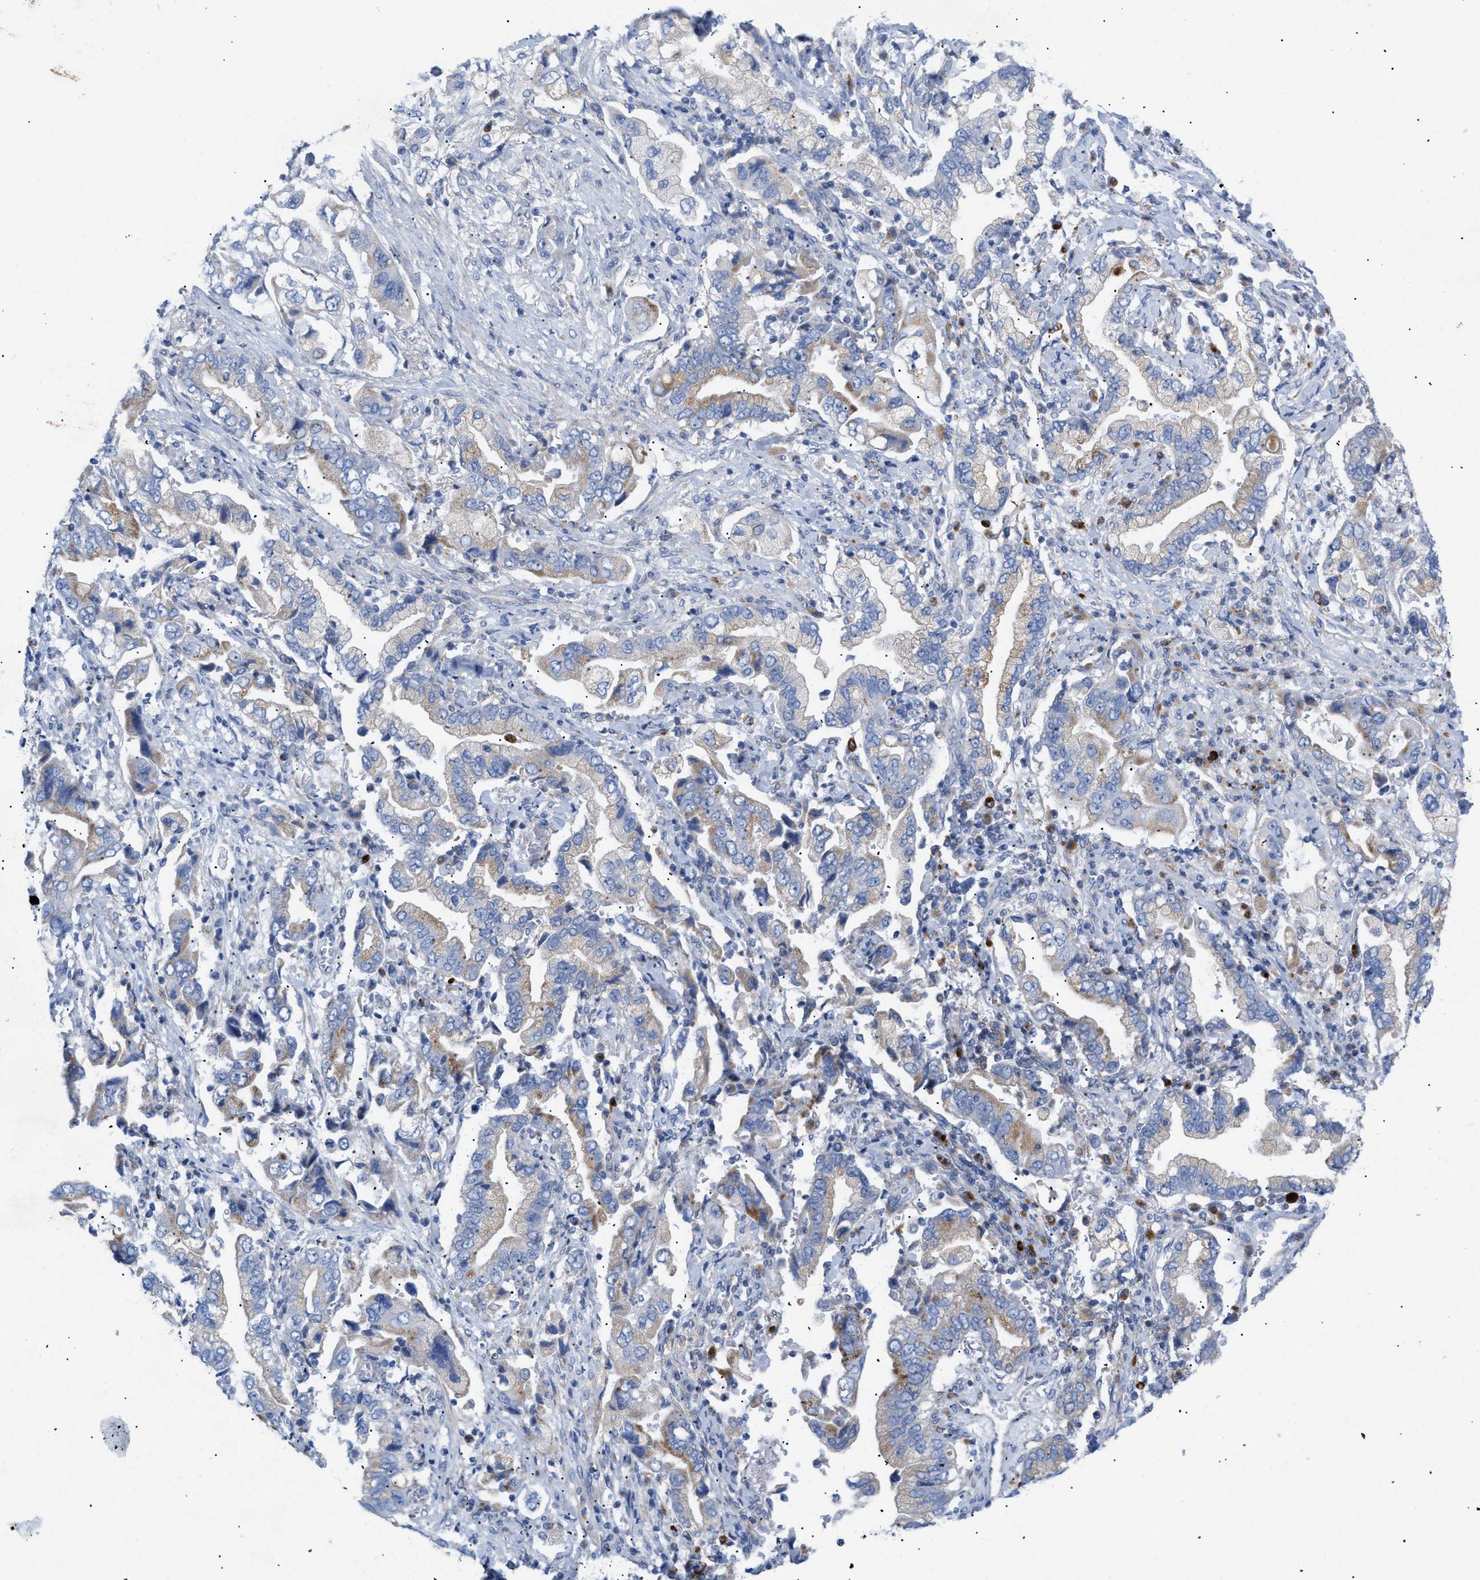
{"staining": {"intensity": "moderate", "quantity": "<25%", "location": "cytoplasmic/membranous"}, "tissue": "stomach cancer", "cell_type": "Tumor cells", "image_type": "cancer", "snomed": [{"axis": "morphology", "description": "Normal tissue, NOS"}, {"axis": "morphology", "description": "Adenocarcinoma, NOS"}, {"axis": "topography", "description": "Stomach"}], "caption": "Stomach cancer (adenocarcinoma) stained with a brown dye reveals moderate cytoplasmic/membranous positive staining in approximately <25% of tumor cells.", "gene": "DRAM2", "patient": {"sex": "male", "age": 62}}